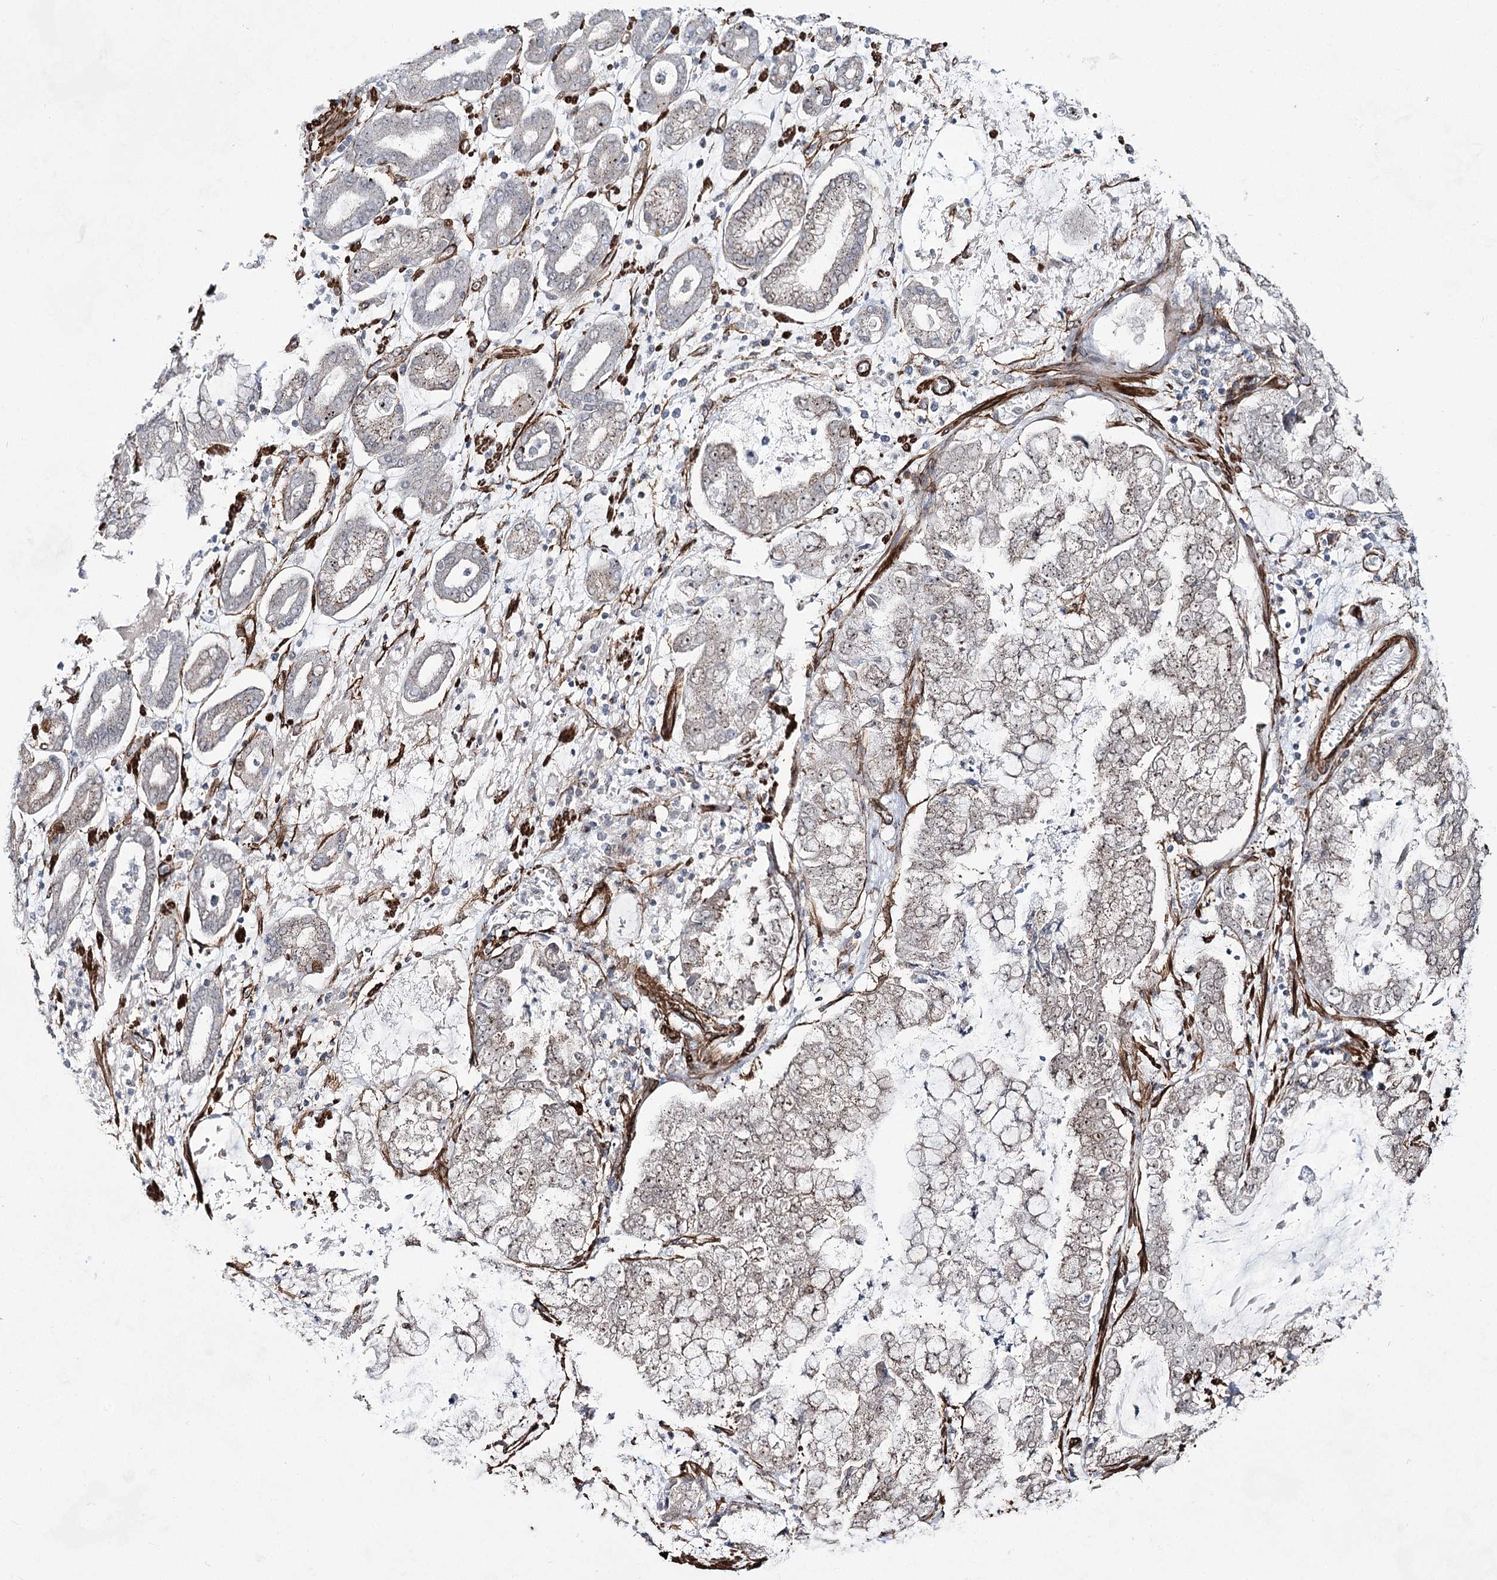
{"staining": {"intensity": "weak", "quantity": "25%-75%", "location": "cytoplasmic/membranous"}, "tissue": "stomach cancer", "cell_type": "Tumor cells", "image_type": "cancer", "snomed": [{"axis": "morphology", "description": "Adenocarcinoma, NOS"}, {"axis": "topography", "description": "Stomach"}], "caption": "High-magnification brightfield microscopy of stomach adenocarcinoma stained with DAB (3,3'-diaminobenzidine) (brown) and counterstained with hematoxylin (blue). tumor cells exhibit weak cytoplasmic/membranous staining is identified in approximately25%-75% of cells. The staining was performed using DAB (3,3'-diaminobenzidine), with brown indicating positive protein expression. Nuclei are stained blue with hematoxylin.", "gene": "CWF19L1", "patient": {"sex": "male", "age": 76}}